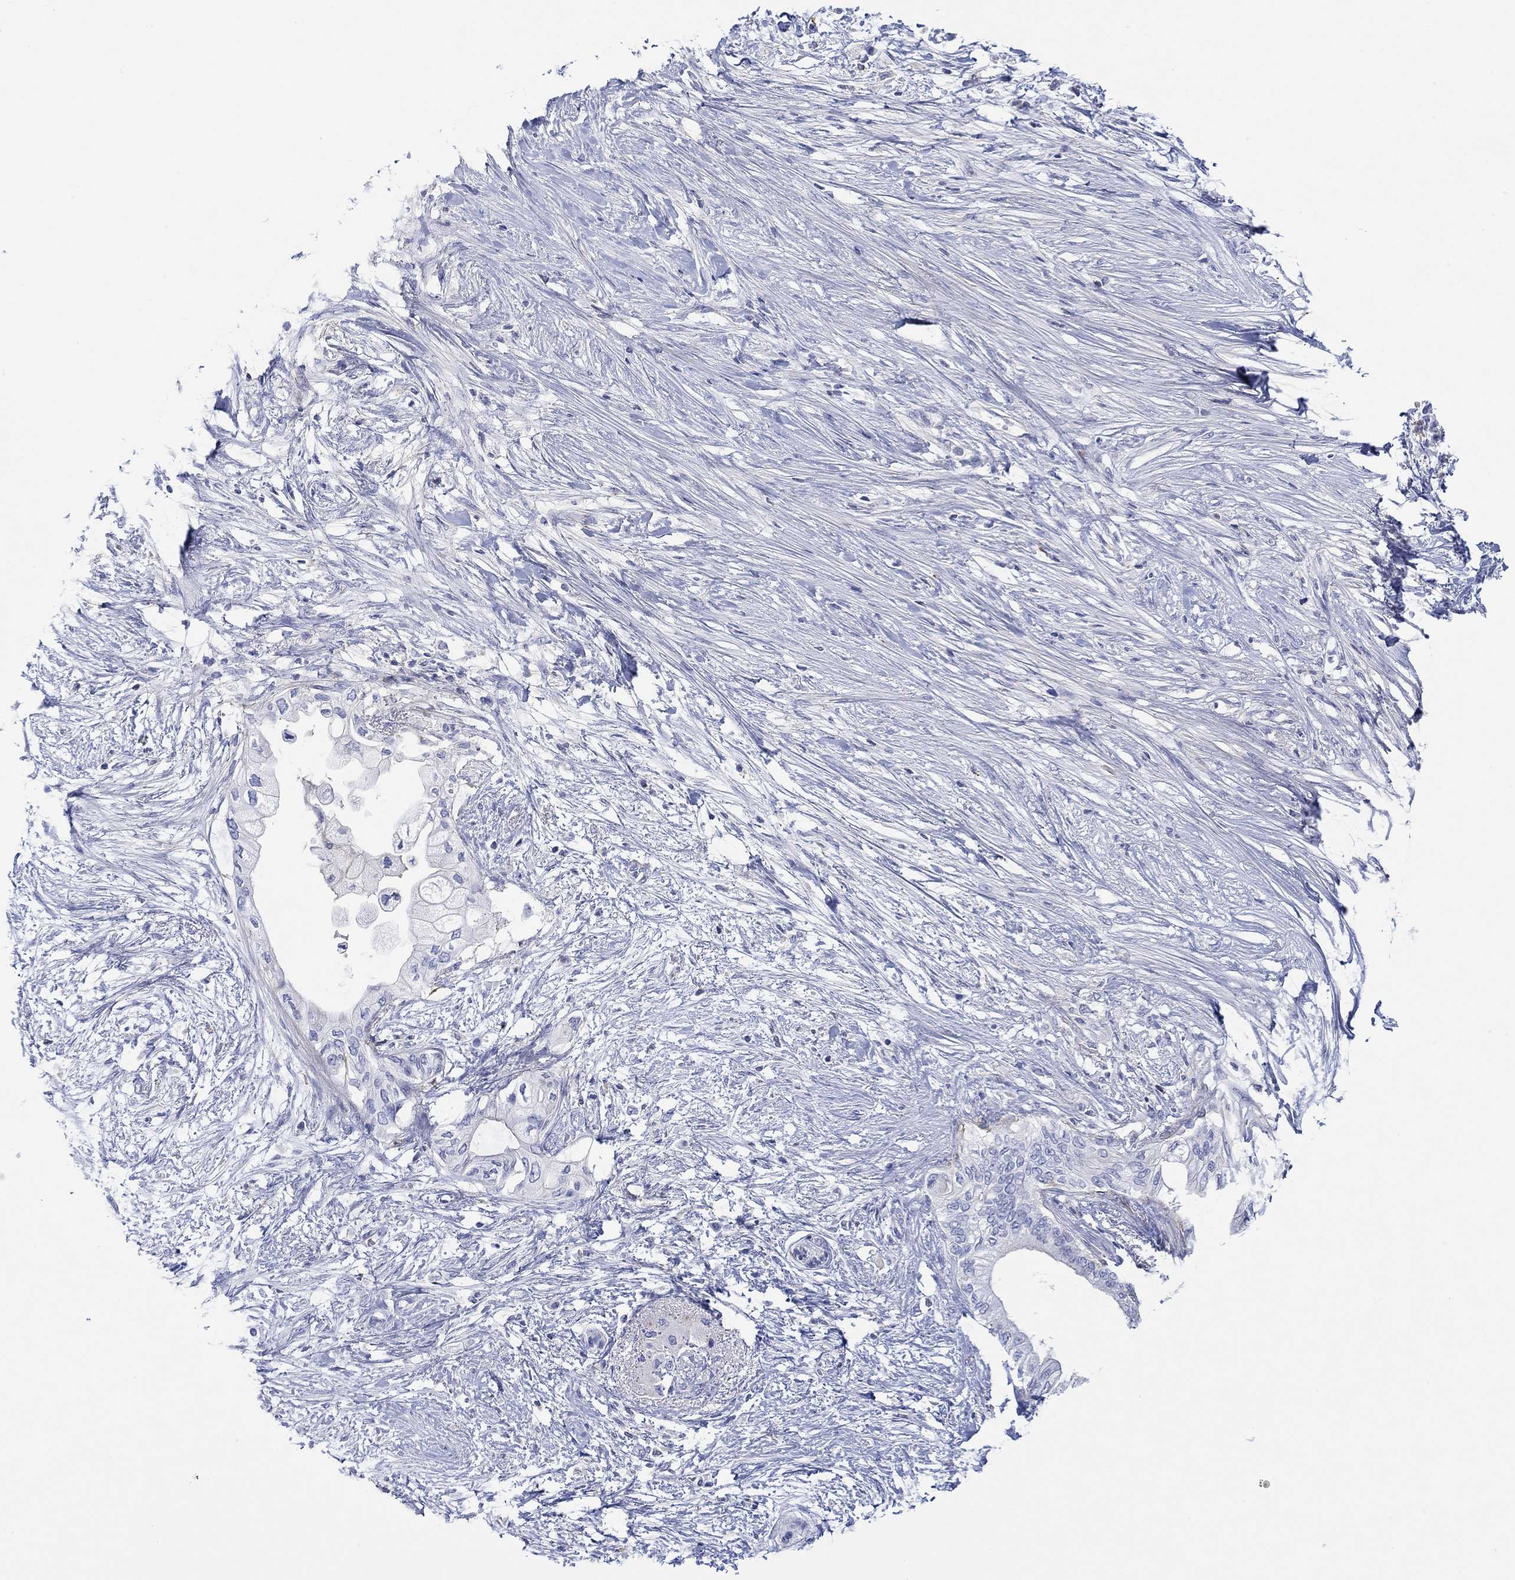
{"staining": {"intensity": "negative", "quantity": "none", "location": "none"}, "tissue": "pancreatic cancer", "cell_type": "Tumor cells", "image_type": "cancer", "snomed": [{"axis": "morphology", "description": "Normal tissue, NOS"}, {"axis": "morphology", "description": "Adenocarcinoma, NOS"}, {"axis": "topography", "description": "Pancreas"}, {"axis": "topography", "description": "Duodenum"}], "caption": "Immunohistochemistry (IHC) image of pancreatic cancer stained for a protein (brown), which demonstrates no positivity in tumor cells. (Stains: DAB immunohistochemistry with hematoxylin counter stain, Microscopy: brightfield microscopy at high magnification).", "gene": "PPIL6", "patient": {"sex": "female", "age": 60}}